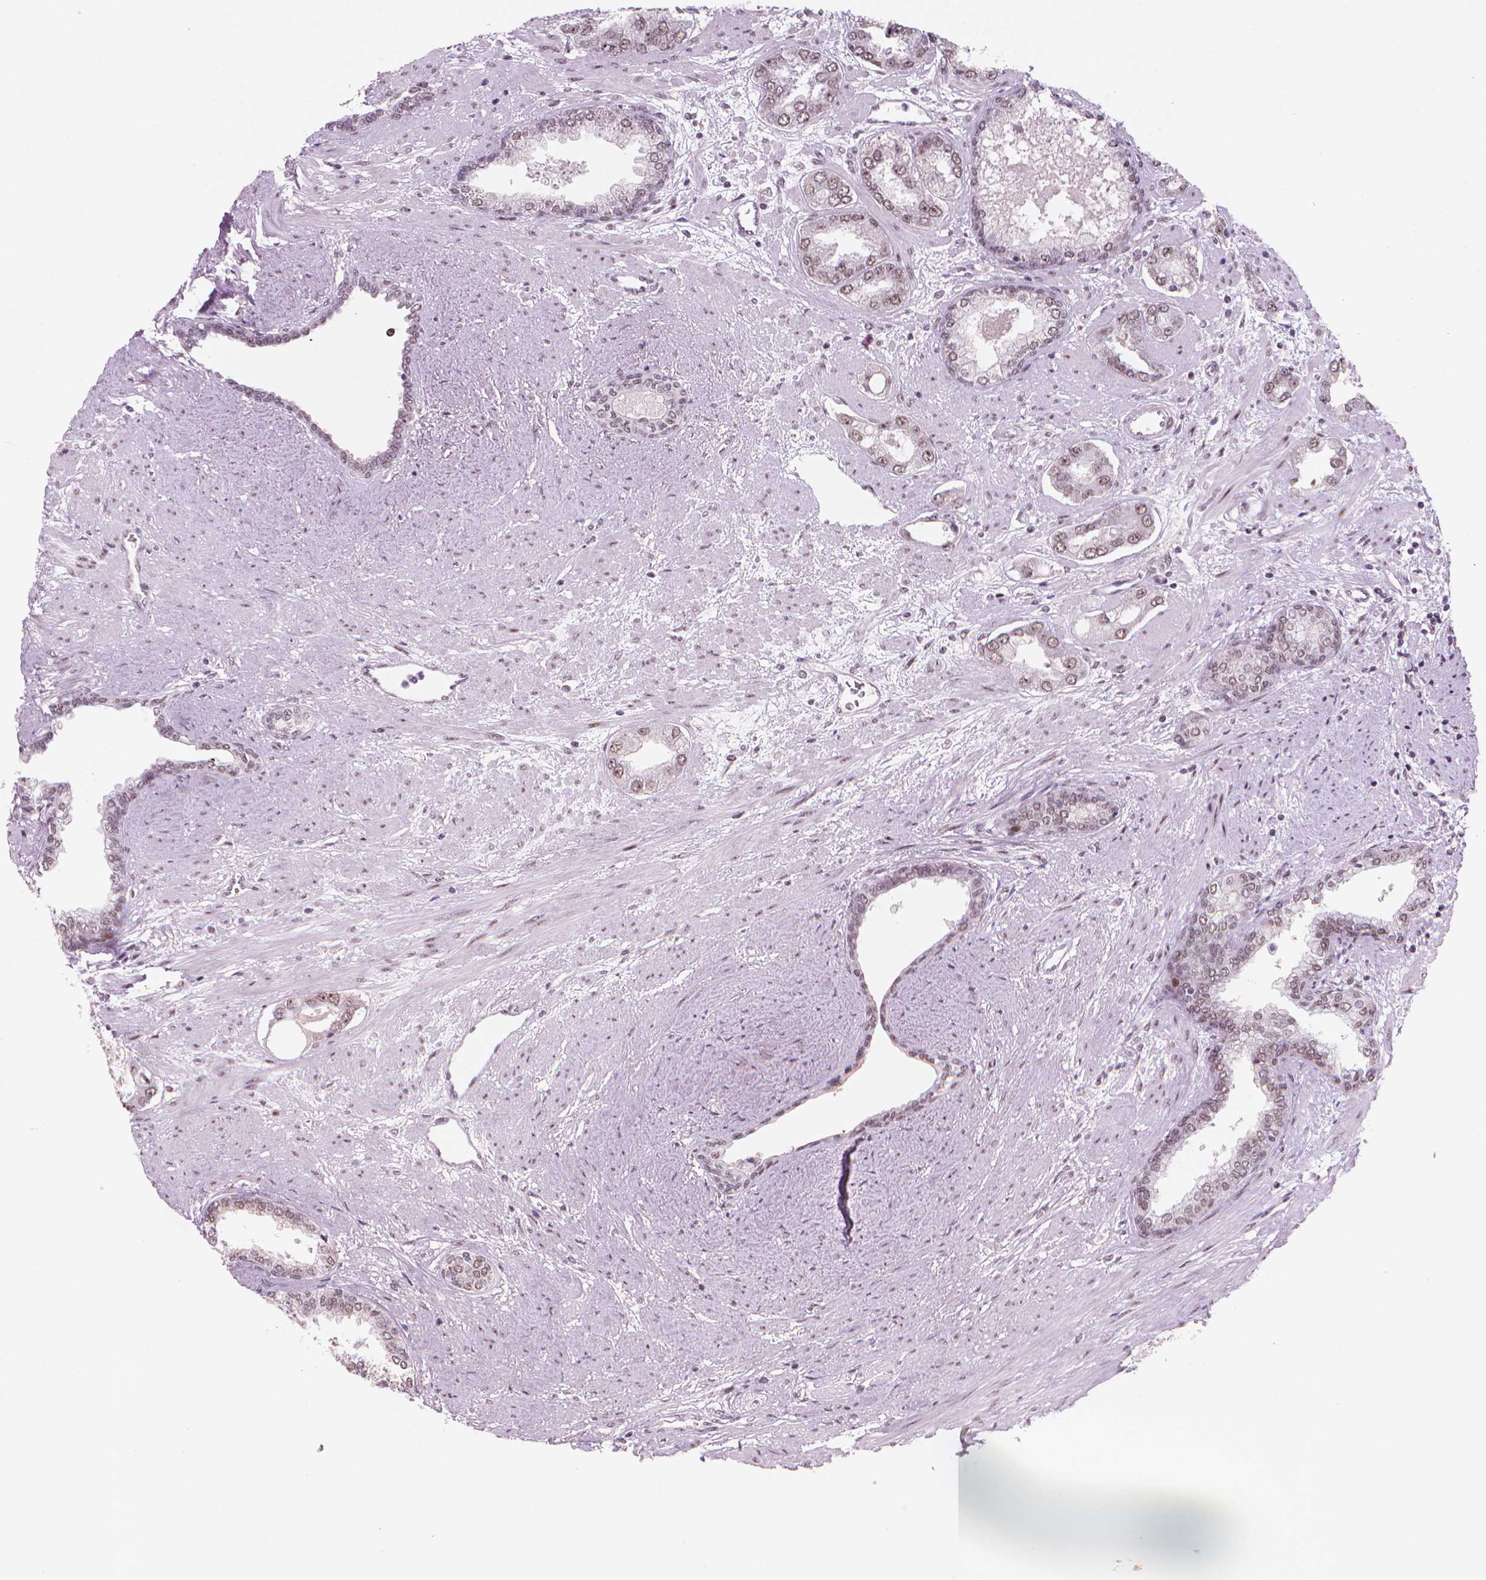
{"staining": {"intensity": "weak", "quantity": ">75%", "location": "nuclear"}, "tissue": "prostate cancer", "cell_type": "Tumor cells", "image_type": "cancer", "snomed": [{"axis": "morphology", "description": "Adenocarcinoma, Low grade"}, {"axis": "topography", "description": "Prostate"}], "caption": "A histopathology image showing weak nuclear staining in approximately >75% of tumor cells in prostate cancer (adenocarcinoma (low-grade)), as visualized by brown immunohistochemical staining.", "gene": "HES7", "patient": {"sex": "male", "age": 60}}